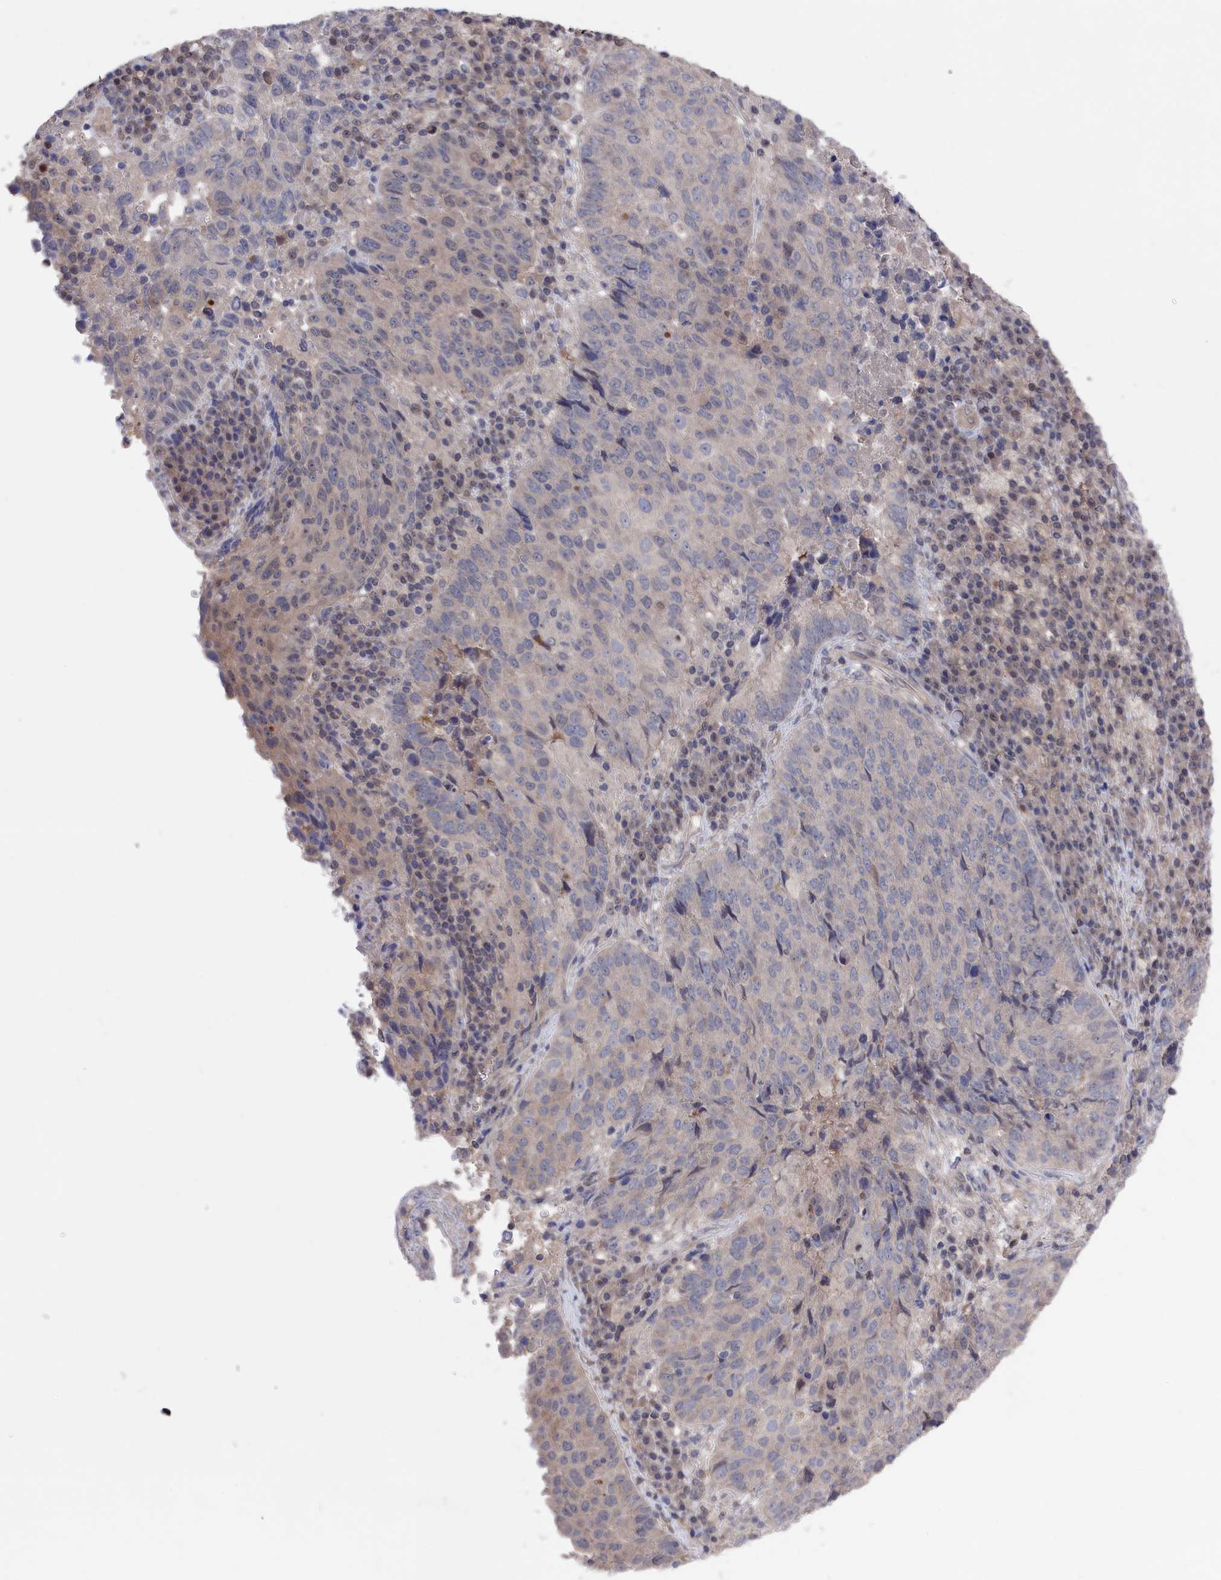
{"staining": {"intensity": "negative", "quantity": "none", "location": "none"}, "tissue": "lung cancer", "cell_type": "Tumor cells", "image_type": "cancer", "snomed": [{"axis": "morphology", "description": "Squamous cell carcinoma, NOS"}, {"axis": "topography", "description": "Lung"}], "caption": "Human lung cancer (squamous cell carcinoma) stained for a protein using immunohistochemistry (IHC) reveals no staining in tumor cells.", "gene": "NUTF2", "patient": {"sex": "male", "age": 73}}